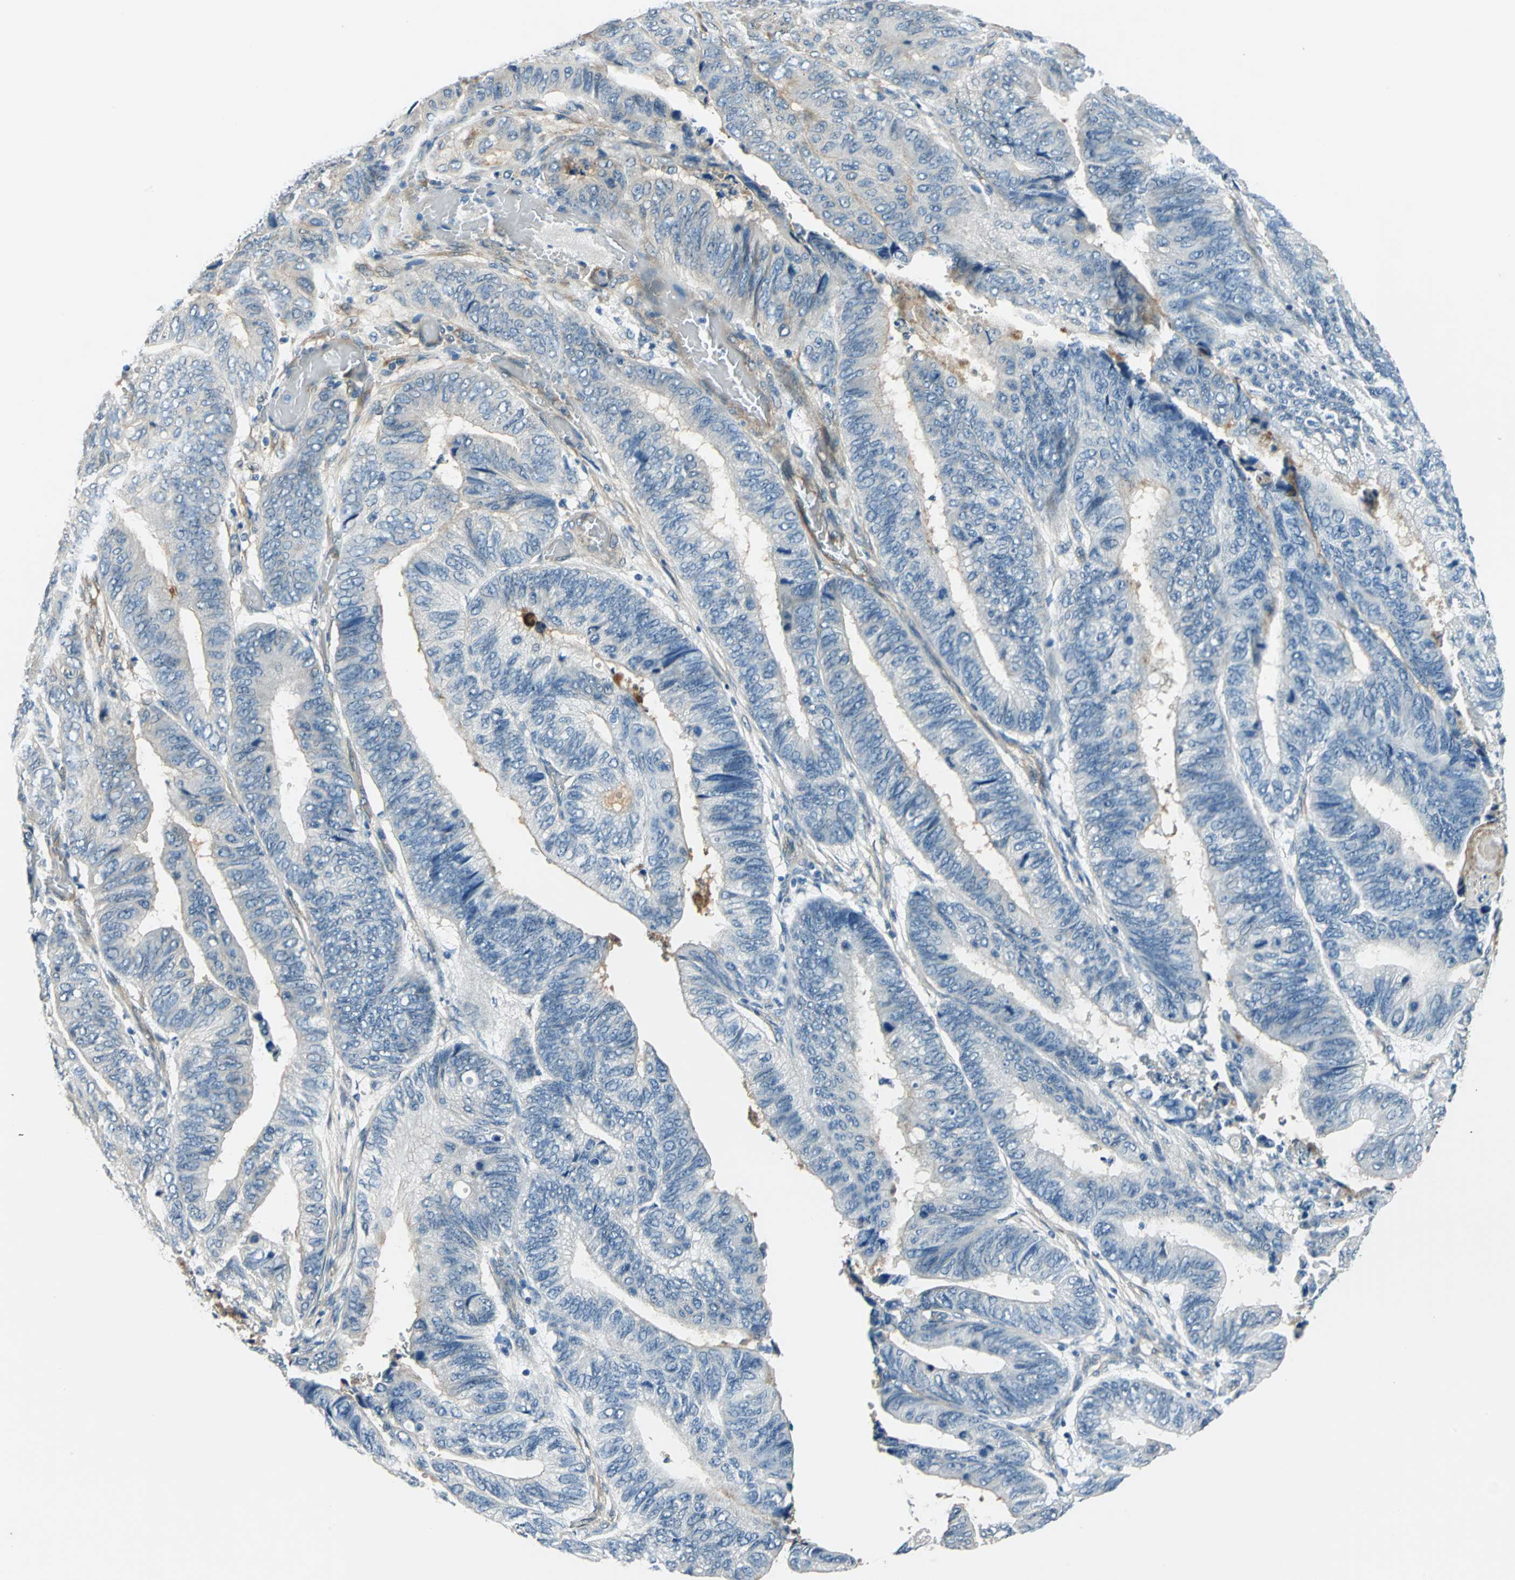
{"staining": {"intensity": "negative", "quantity": "none", "location": "none"}, "tissue": "colorectal cancer", "cell_type": "Tumor cells", "image_type": "cancer", "snomed": [{"axis": "morphology", "description": "Normal tissue, NOS"}, {"axis": "morphology", "description": "Adenocarcinoma, NOS"}, {"axis": "topography", "description": "Rectum"}, {"axis": "topography", "description": "Peripheral nerve tissue"}], "caption": "Photomicrograph shows no protein expression in tumor cells of colorectal cancer (adenocarcinoma) tissue.", "gene": "CDC42EP1", "patient": {"sex": "male", "age": 92}}